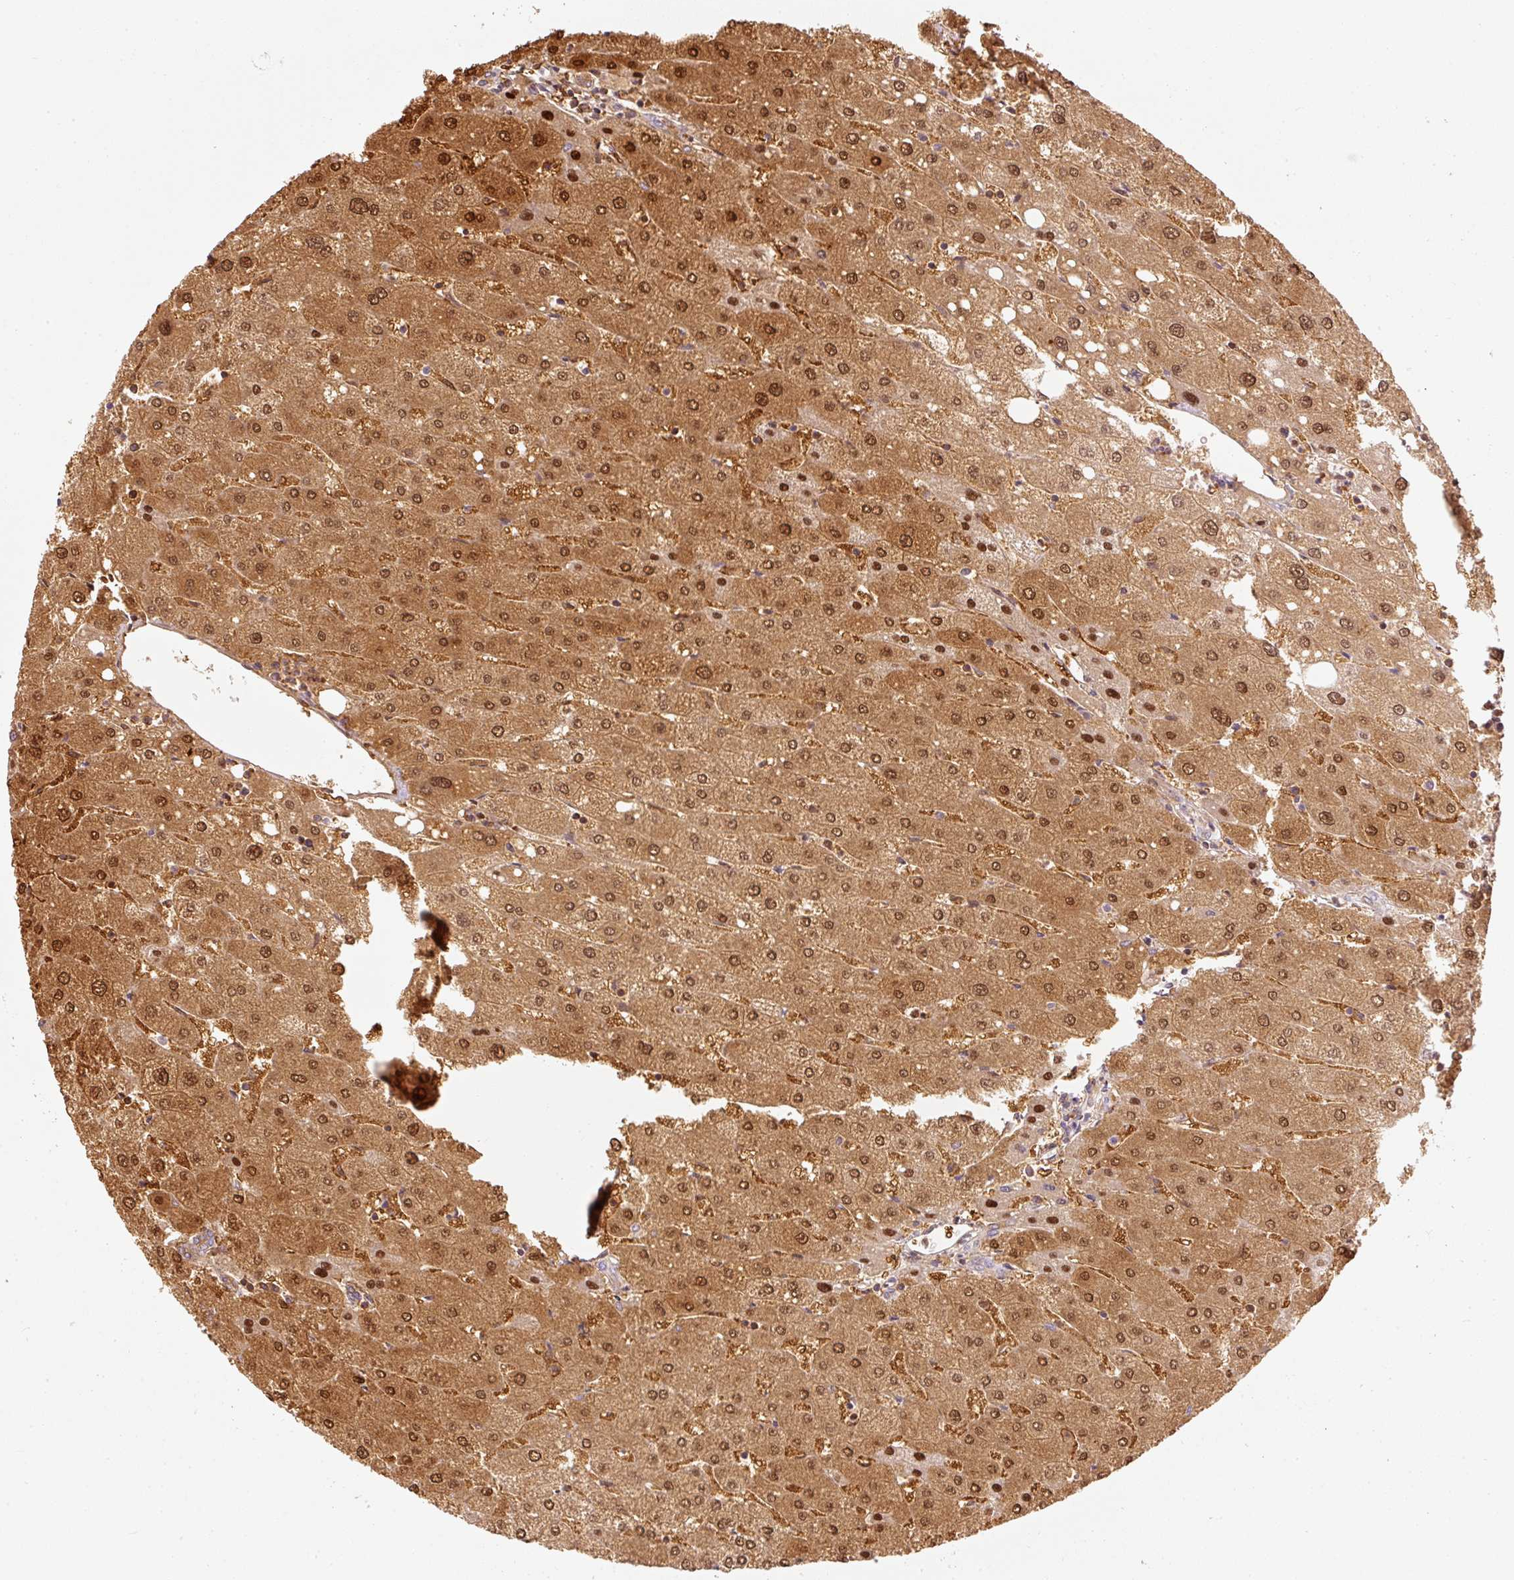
{"staining": {"intensity": "negative", "quantity": "none", "location": "none"}, "tissue": "liver", "cell_type": "Cholangiocytes", "image_type": "normal", "snomed": [{"axis": "morphology", "description": "Normal tissue, NOS"}, {"axis": "topography", "description": "Liver"}], "caption": "DAB immunohistochemical staining of normal liver shows no significant expression in cholangiocytes. Nuclei are stained in blue.", "gene": "RNF39", "patient": {"sex": "male", "age": 67}}